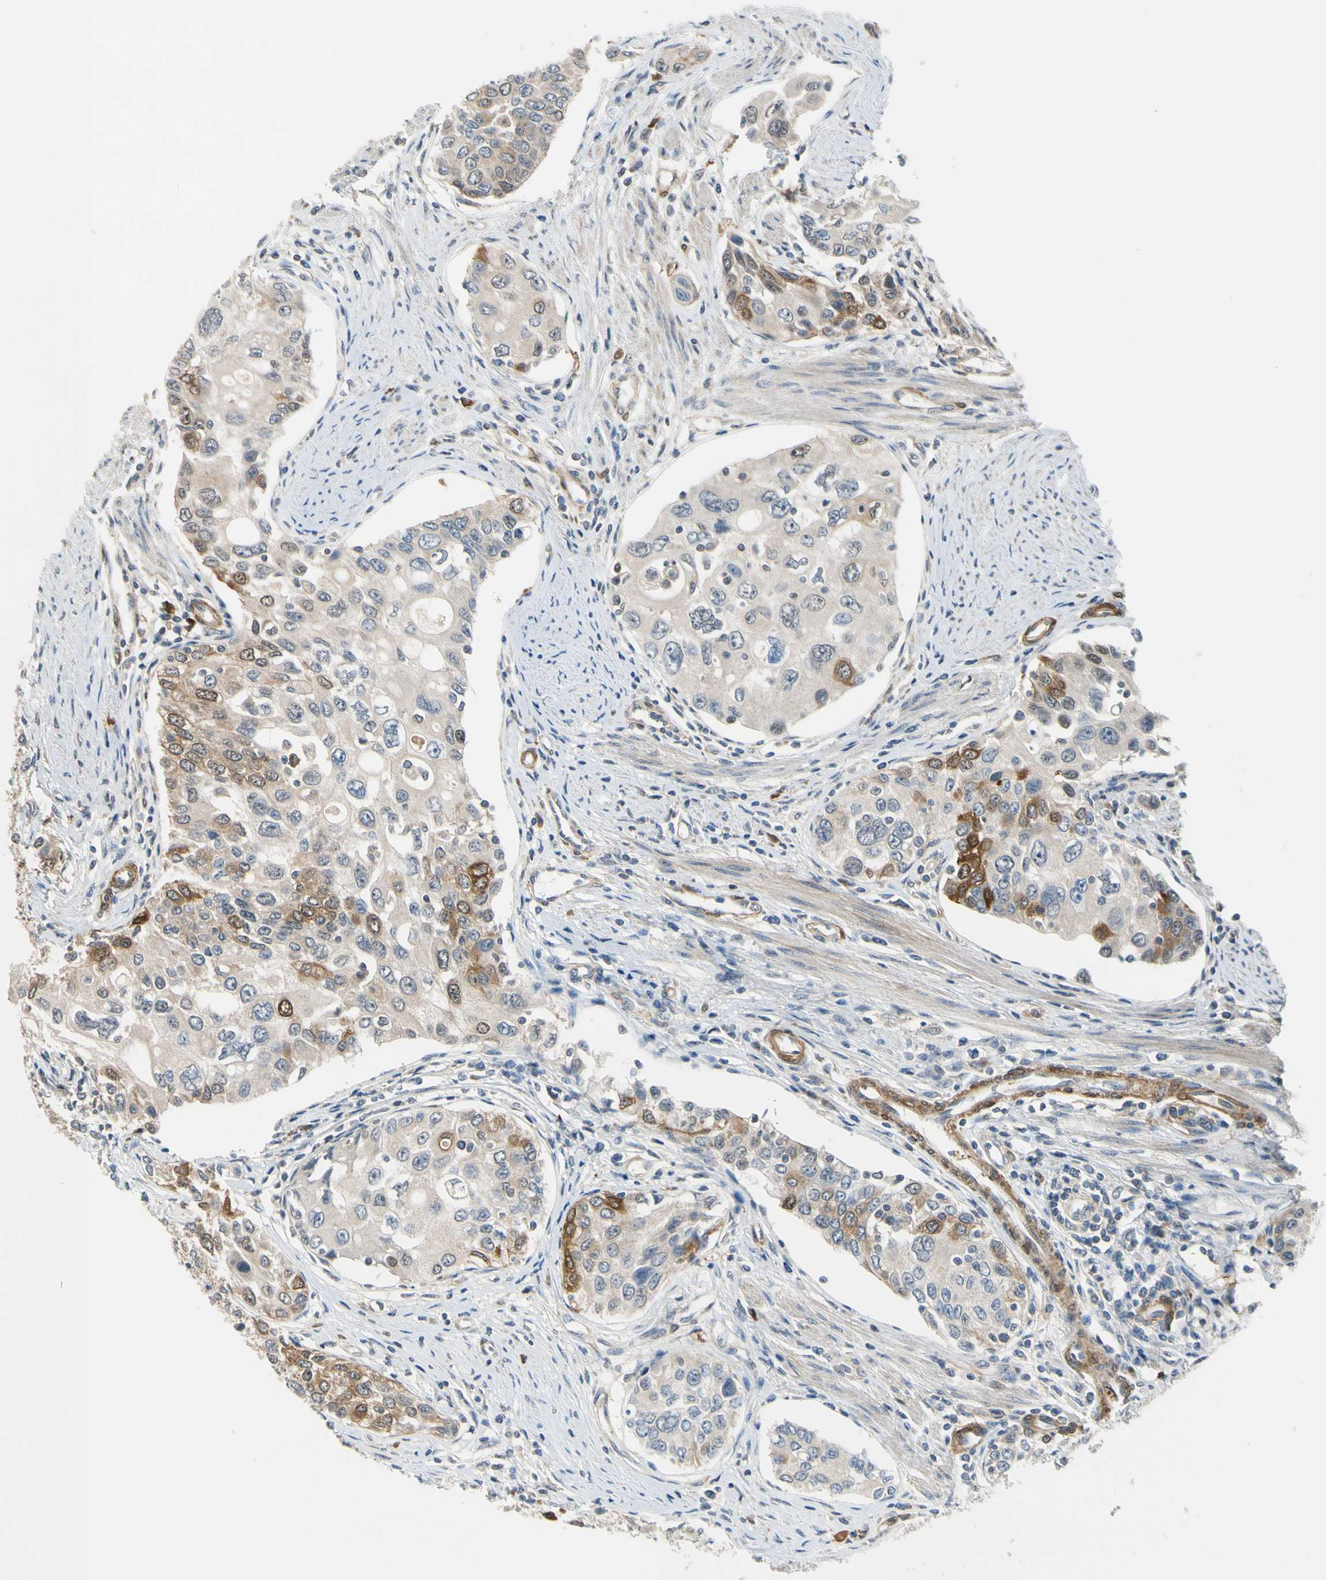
{"staining": {"intensity": "moderate", "quantity": "25%-75%", "location": "cytoplasmic/membranous,nuclear"}, "tissue": "urothelial cancer", "cell_type": "Tumor cells", "image_type": "cancer", "snomed": [{"axis": "morphology", "description": "Urothelial carcinoma, High grade"}, {"axis": "topography", "description": "Urinary bladder"}], "caption": "Protein positivity by immunohistochemistry (IHC) demonstrates moderate cytoplasmic/membranous and nuclear expression in approximately 25%-75% of tumor cells in urothelial cancer.", "gene": "RASGRF1", "patient": {"sex": "female", "age": 56}}